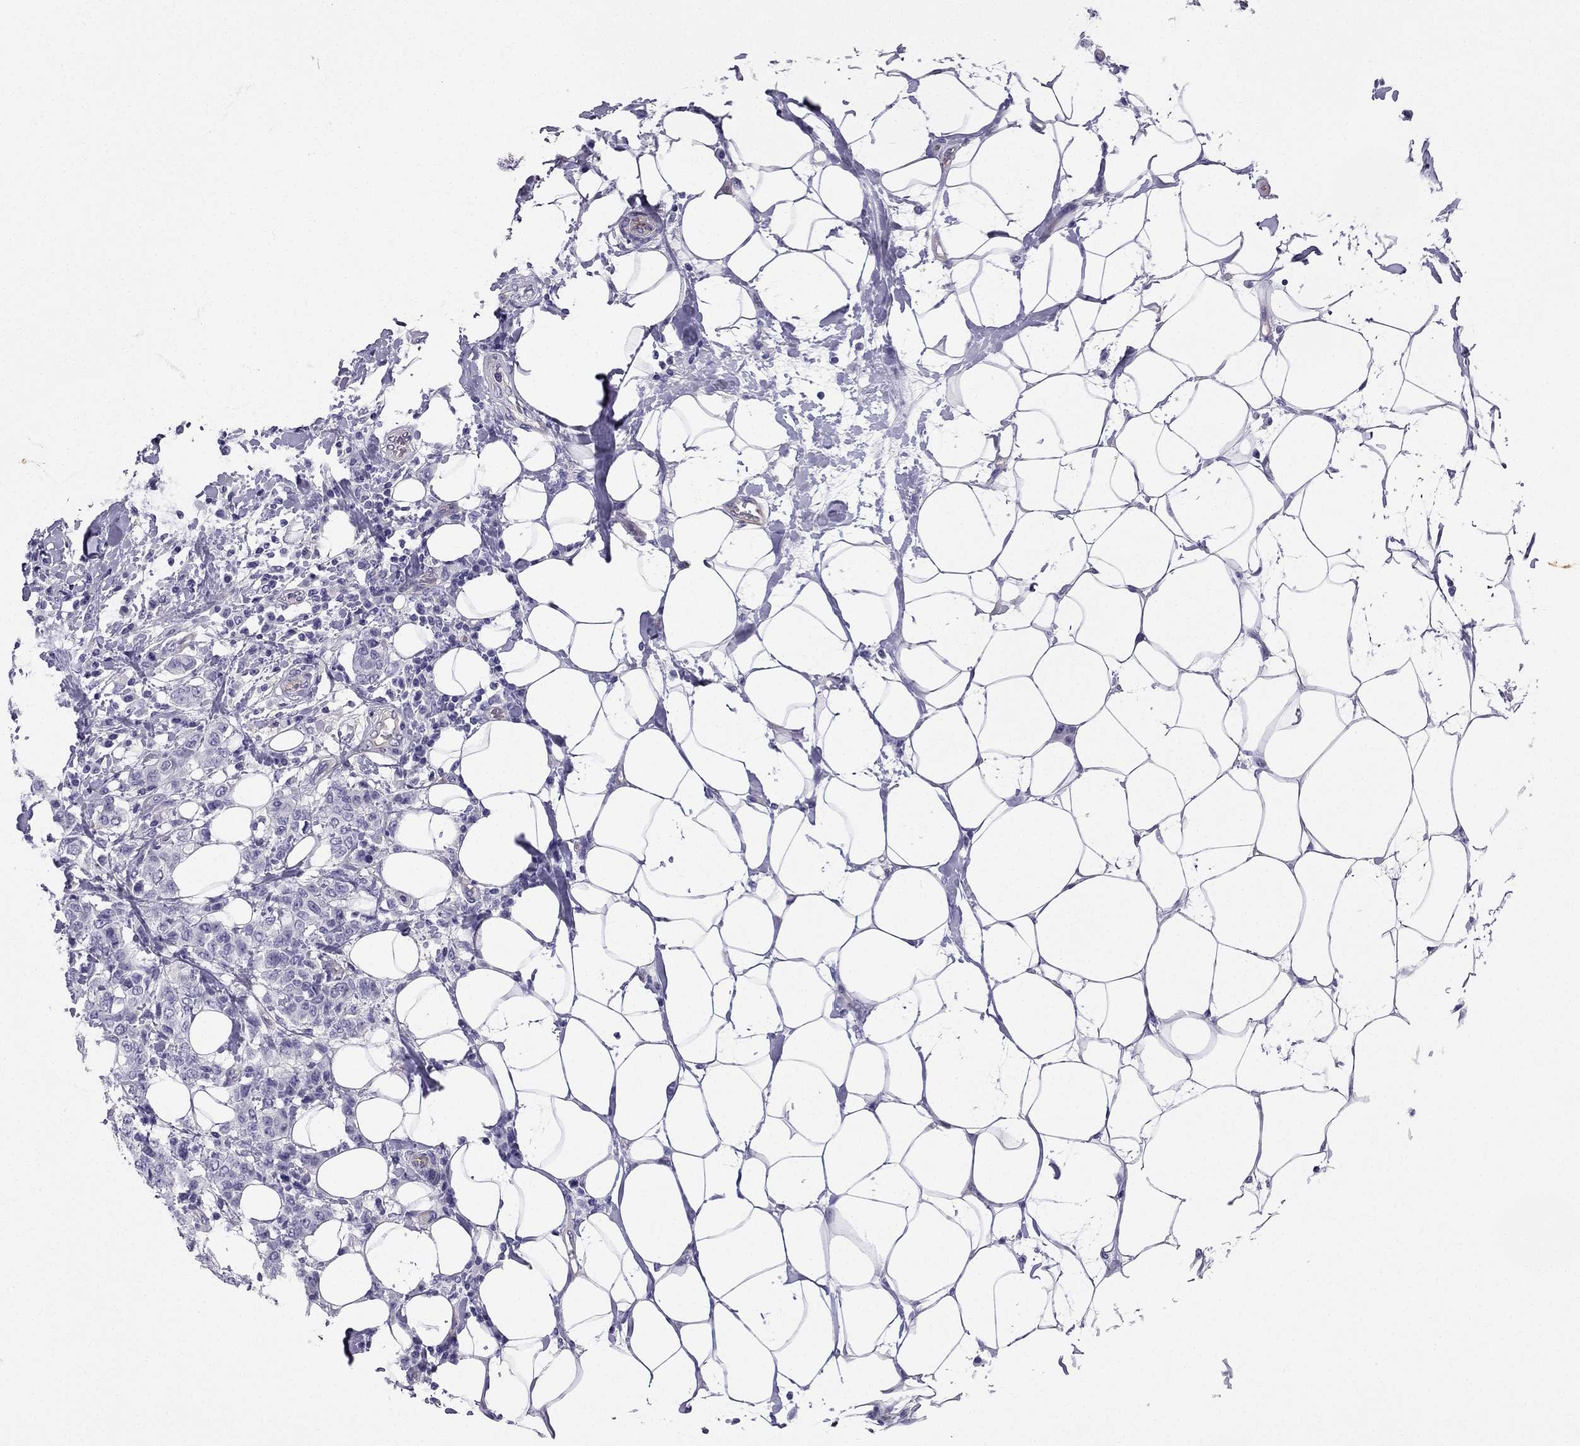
{"staining": {"intensity": "negative", "quantity": "none", "location": "none"}, "tissue": "breast cancer", "cell_type": "Tumor cells", "image_type": "cancer", "snomed": [{"axis": "morphology", "description": "Duct carcinoma"}, {"axis": "topography", "description": "Breast"}], "caption": "Immunohistochemical staining of invasive ductal carcinoma (breast) displays no significant staining in tumor cells.", "gene": "GJA8", "patient": {"sex": "female", "age": 27}}